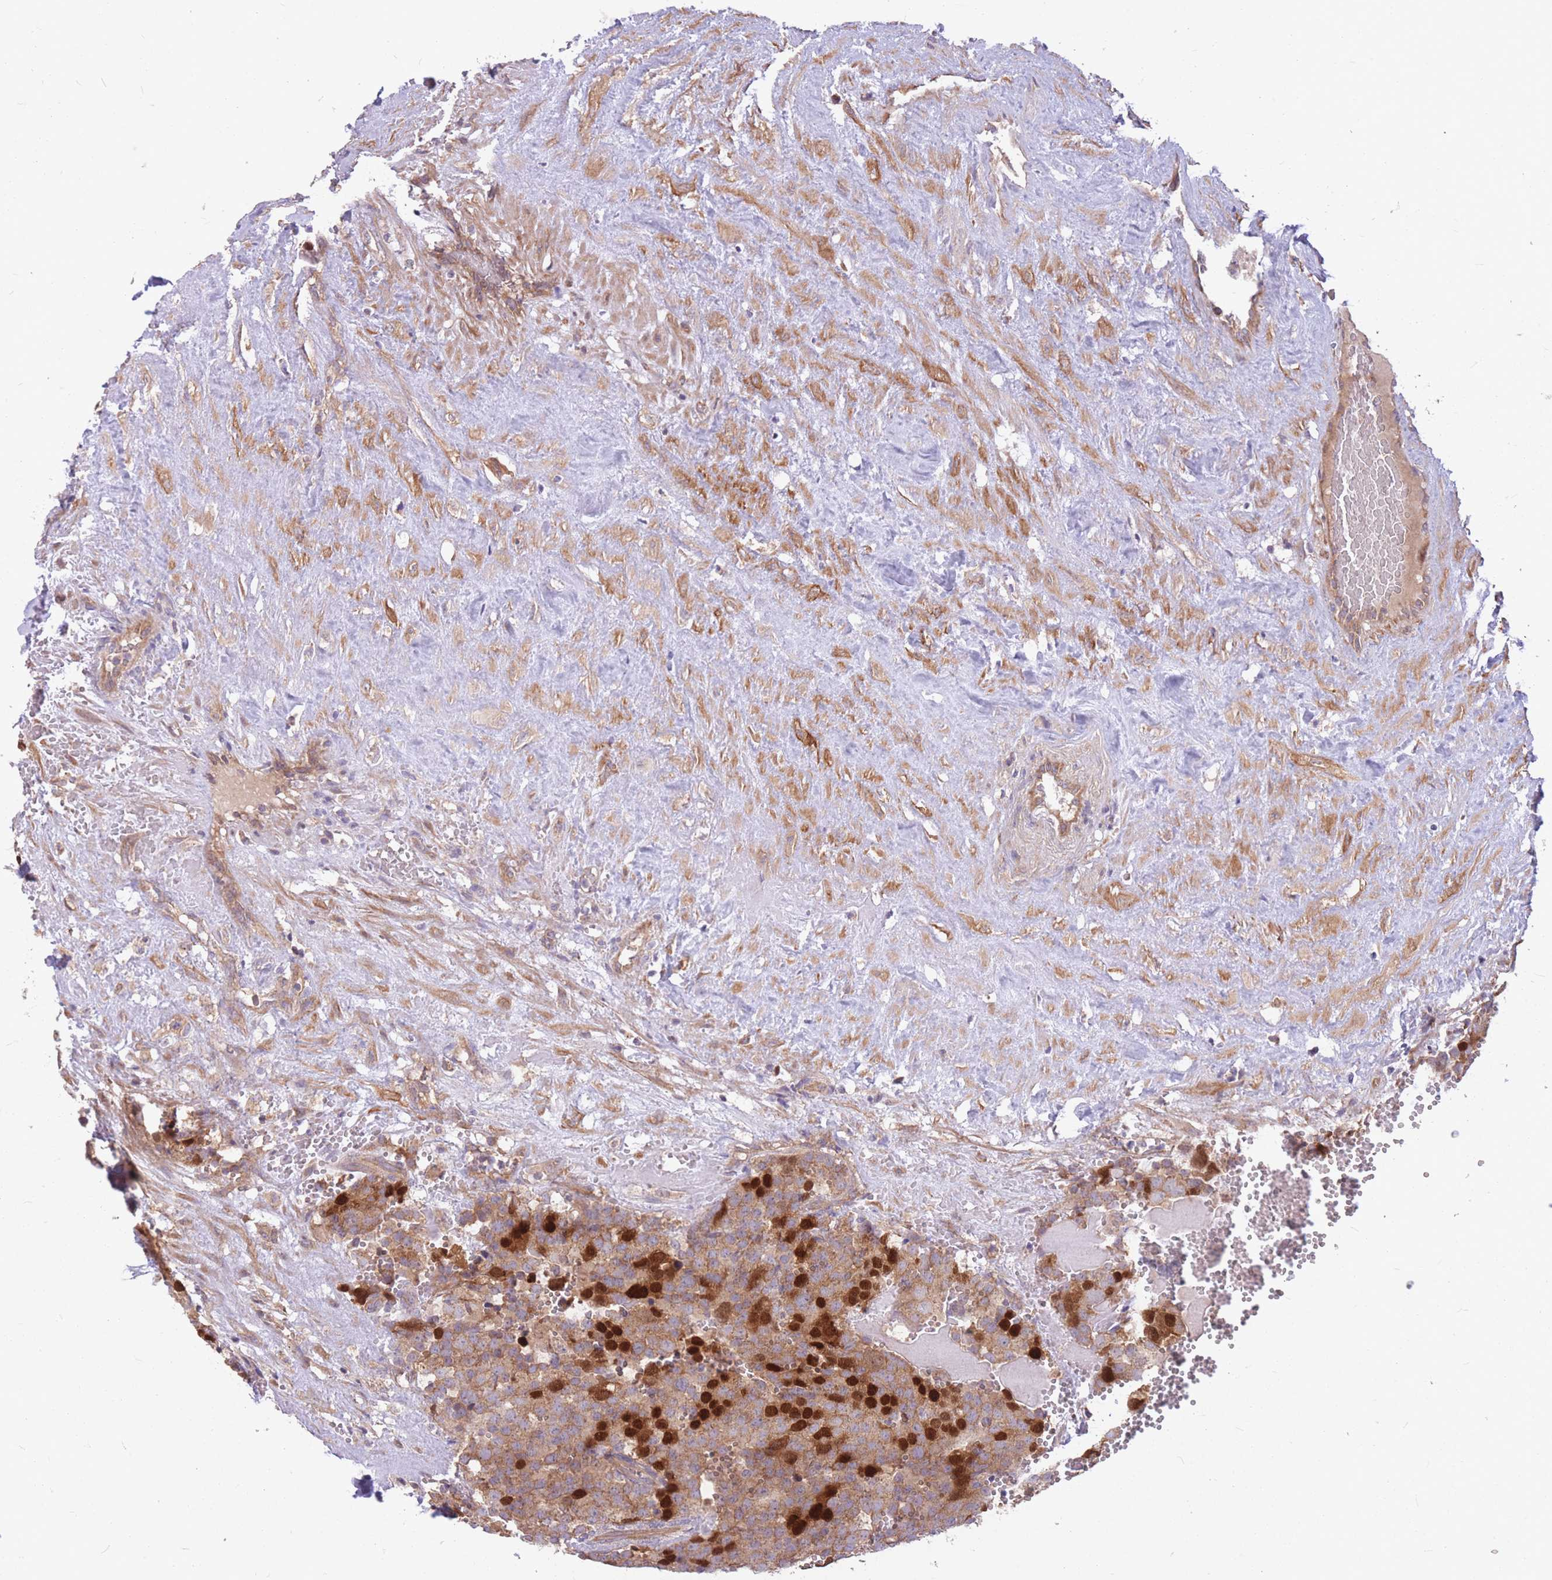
{"staining": {"intensity": "strong", "quantity": "25%-75%", "location": "cytoplasmic/membranous,nuclear"}, "tissue": "testis cancer", "cell_type": "Tumor cells", "image_type": "cancer", "snomed": [{"axis": "morphology", "description": "Seminoma, NOS"}, {"axis": "topography", "description": "Testis"}], "caption": "Protein staining of seminoma (testis) tissue demonstrates strong cytoplasmic/membranous and nuclear positivity in about 25%-75% of tumor cells. (DAB (3,3'-diaminobenzidine) IHC with brightfield microscopy, high magnification).", "gene": "GMNN", "patient": {"sex": "male", "age": 71}}